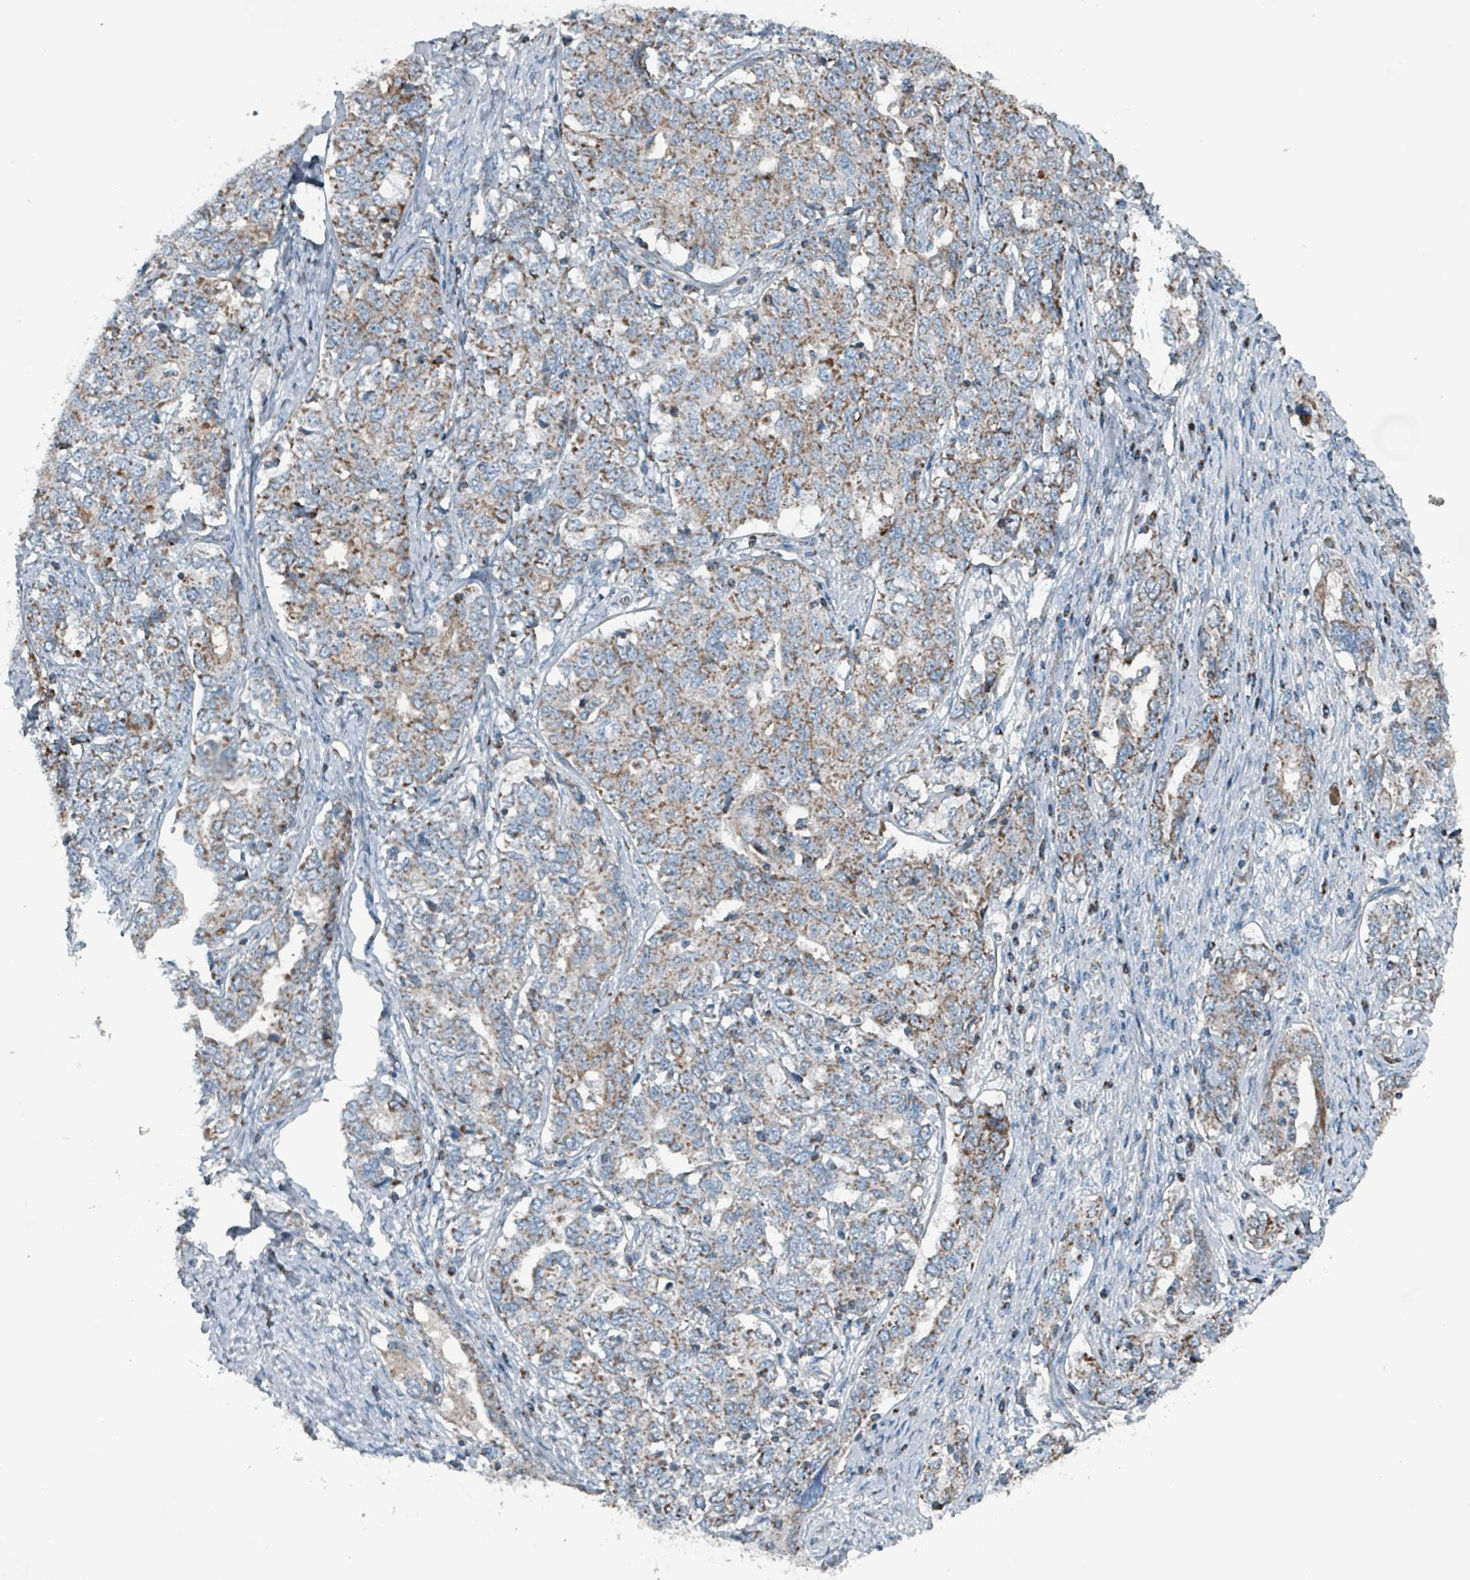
{"staining": {"intensity": "moderate", "quantity": ">75%", "location": "cytoplasmic/membranous"}, "tissue": "ovarian cancer", "cell_type": "Tumor cells", "image_type": "cancer", "snomed": [{"axis": "morphology", "description": "Carcinoma, endometroid"}, {"axis": "topography", "description": "Ovary"}], "caption": "Immunohistochemical staining of human ovarian endometroid carcinoma reveals medium levels of moderate cytoplasmic/membranous positivity in about >75% of tumor cells.", "gene": "ABHD18", "patient": {"sex": "female", "age": 62}}